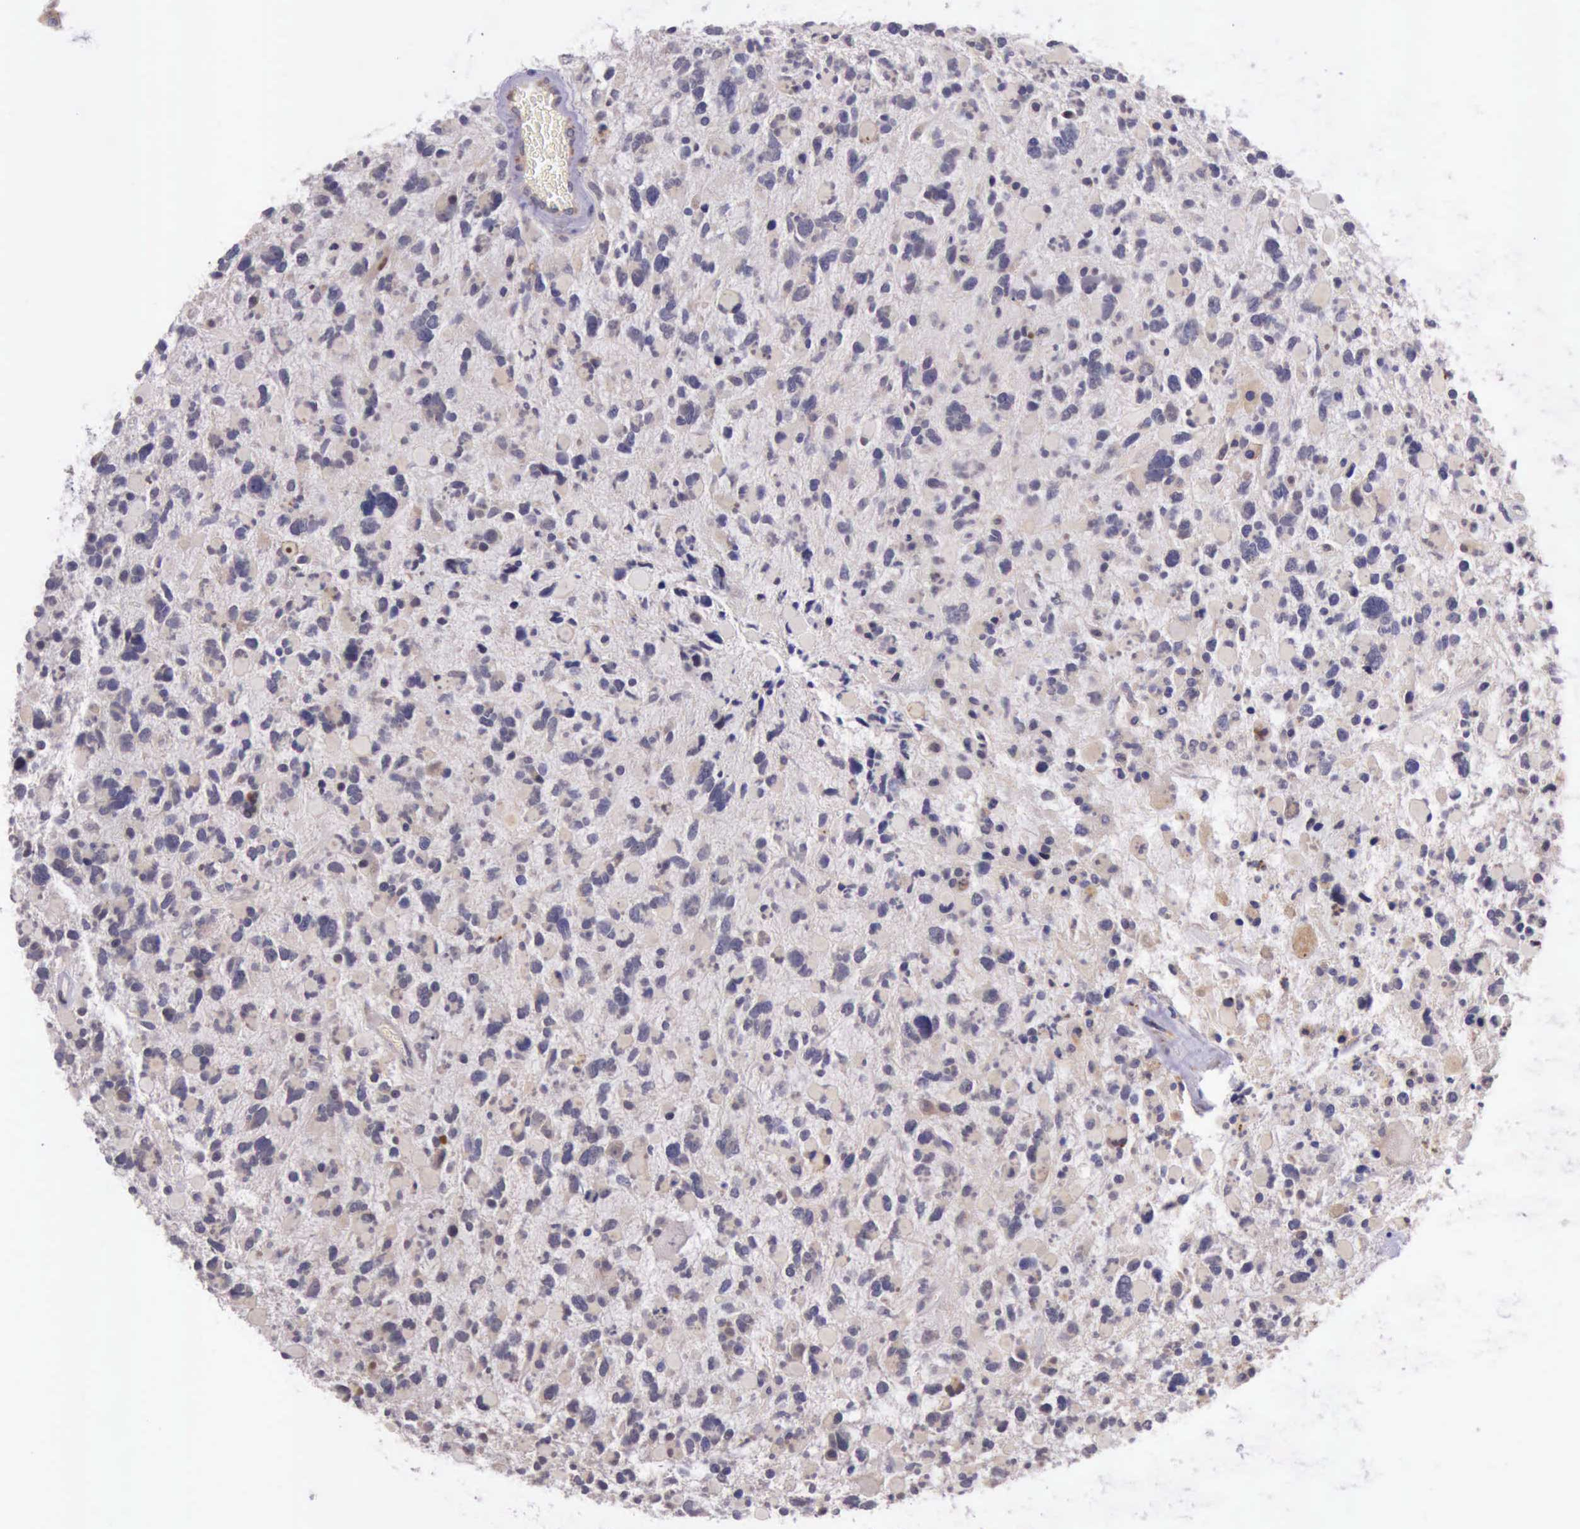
{"staining": {"intensity": "weak", "quantity": "25%-75%", "location": "cytoplasmic/membranous"}, "tissue": "glioma", "cell_type": "Tumor cells", "image_type": "cancer", "snomed": [{"axis": "morphology", "description": "Glioma, malignant, High grade"}, {"axis": "topography", "description": "Brain"}], "caption": "High-grade glioma (malignant) stained with DAB immunohistochemistry (IHC) exhibits low levels of weak cytoplasmic/membranous expression in about 25%-75% of tumor cells. (brown staining indicates protein expression, while blue staining denotes nuclei).", "gene": "PLEK2", "patient": {"sex": "female", "age": 37}}